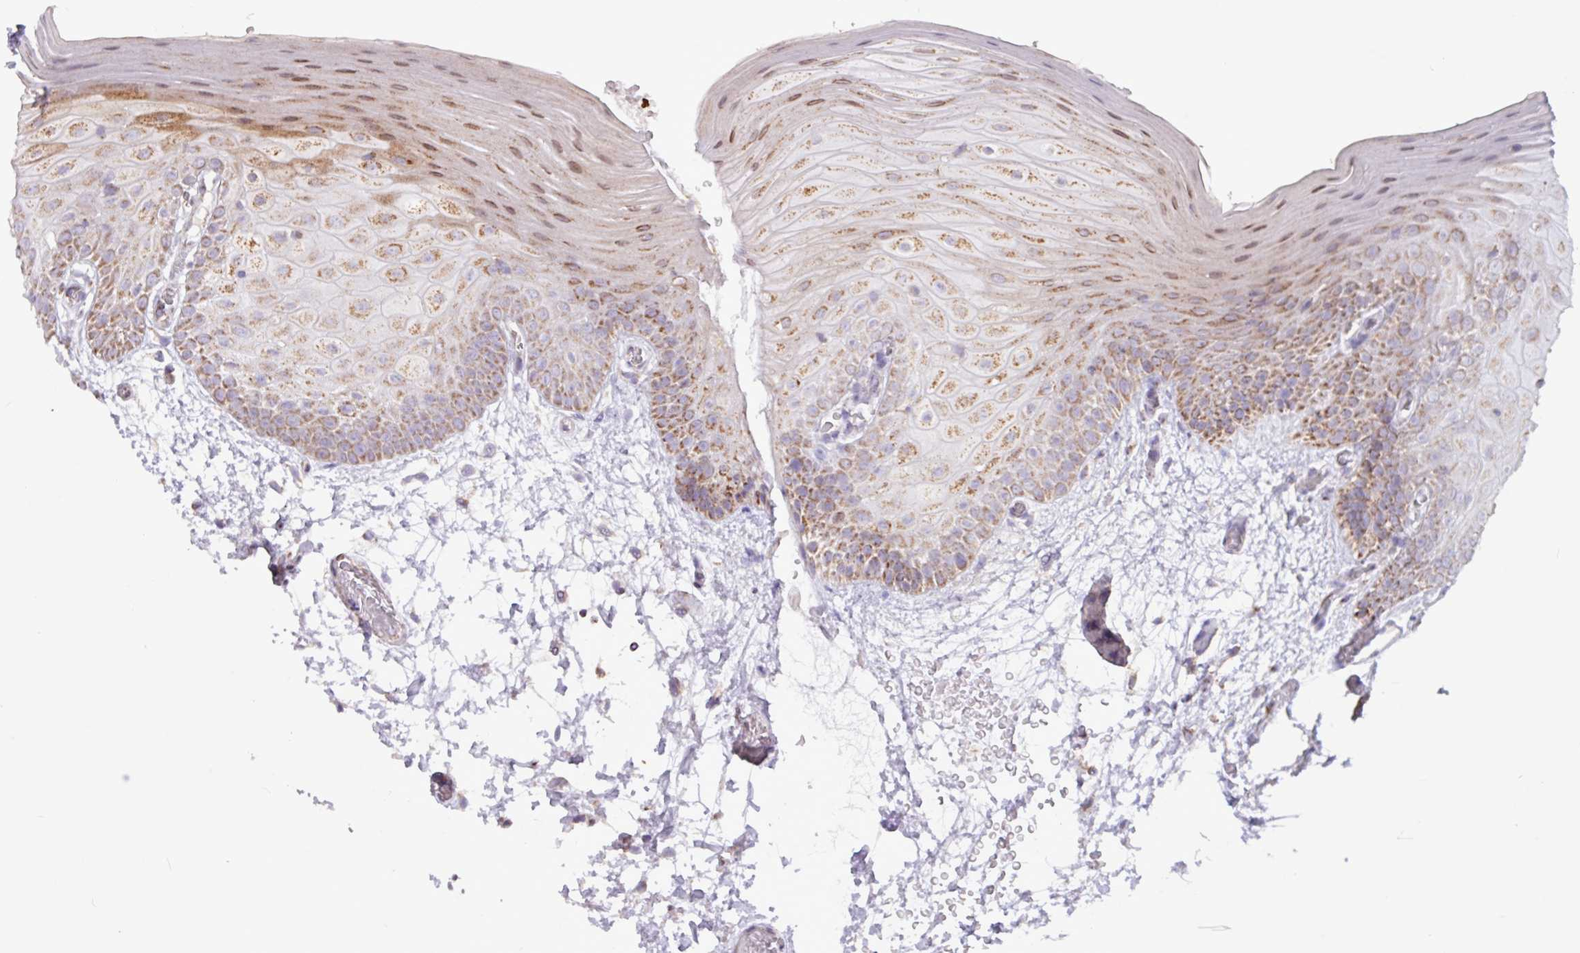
{"staining": {"intensity": "strong", "quantity": "25%-75%", "location": "cytoplasmic/membranous"}, "tissue": "oral mucosa", "cell_type": "Squamous epithelial cells", "image_type": "normal", "snomed": [{"axis": "morphology", "description": "Normal tissue, NOS"}, {"axis": "morphology", "description": "Squamous cell carcinoma, NOS"}, {"axis": "topography", "description": "Oral tissue"}, {"axis": "topography", "description": "Tounge, NOS"}, {"axis": "topography", "description": "Head-Neck"}], "caption": "Strong cytoplasmic/membranous protein positivity is identified in approximately 25%-75% of squamous epithelial cells in oral mucosa. The staining was performed using DAB, with brown indicating positive protein expression. Nuclei are stained blue with hematoxylin.", "gene": "RTL3", "patient": {"sex": "male", "age": 76}}